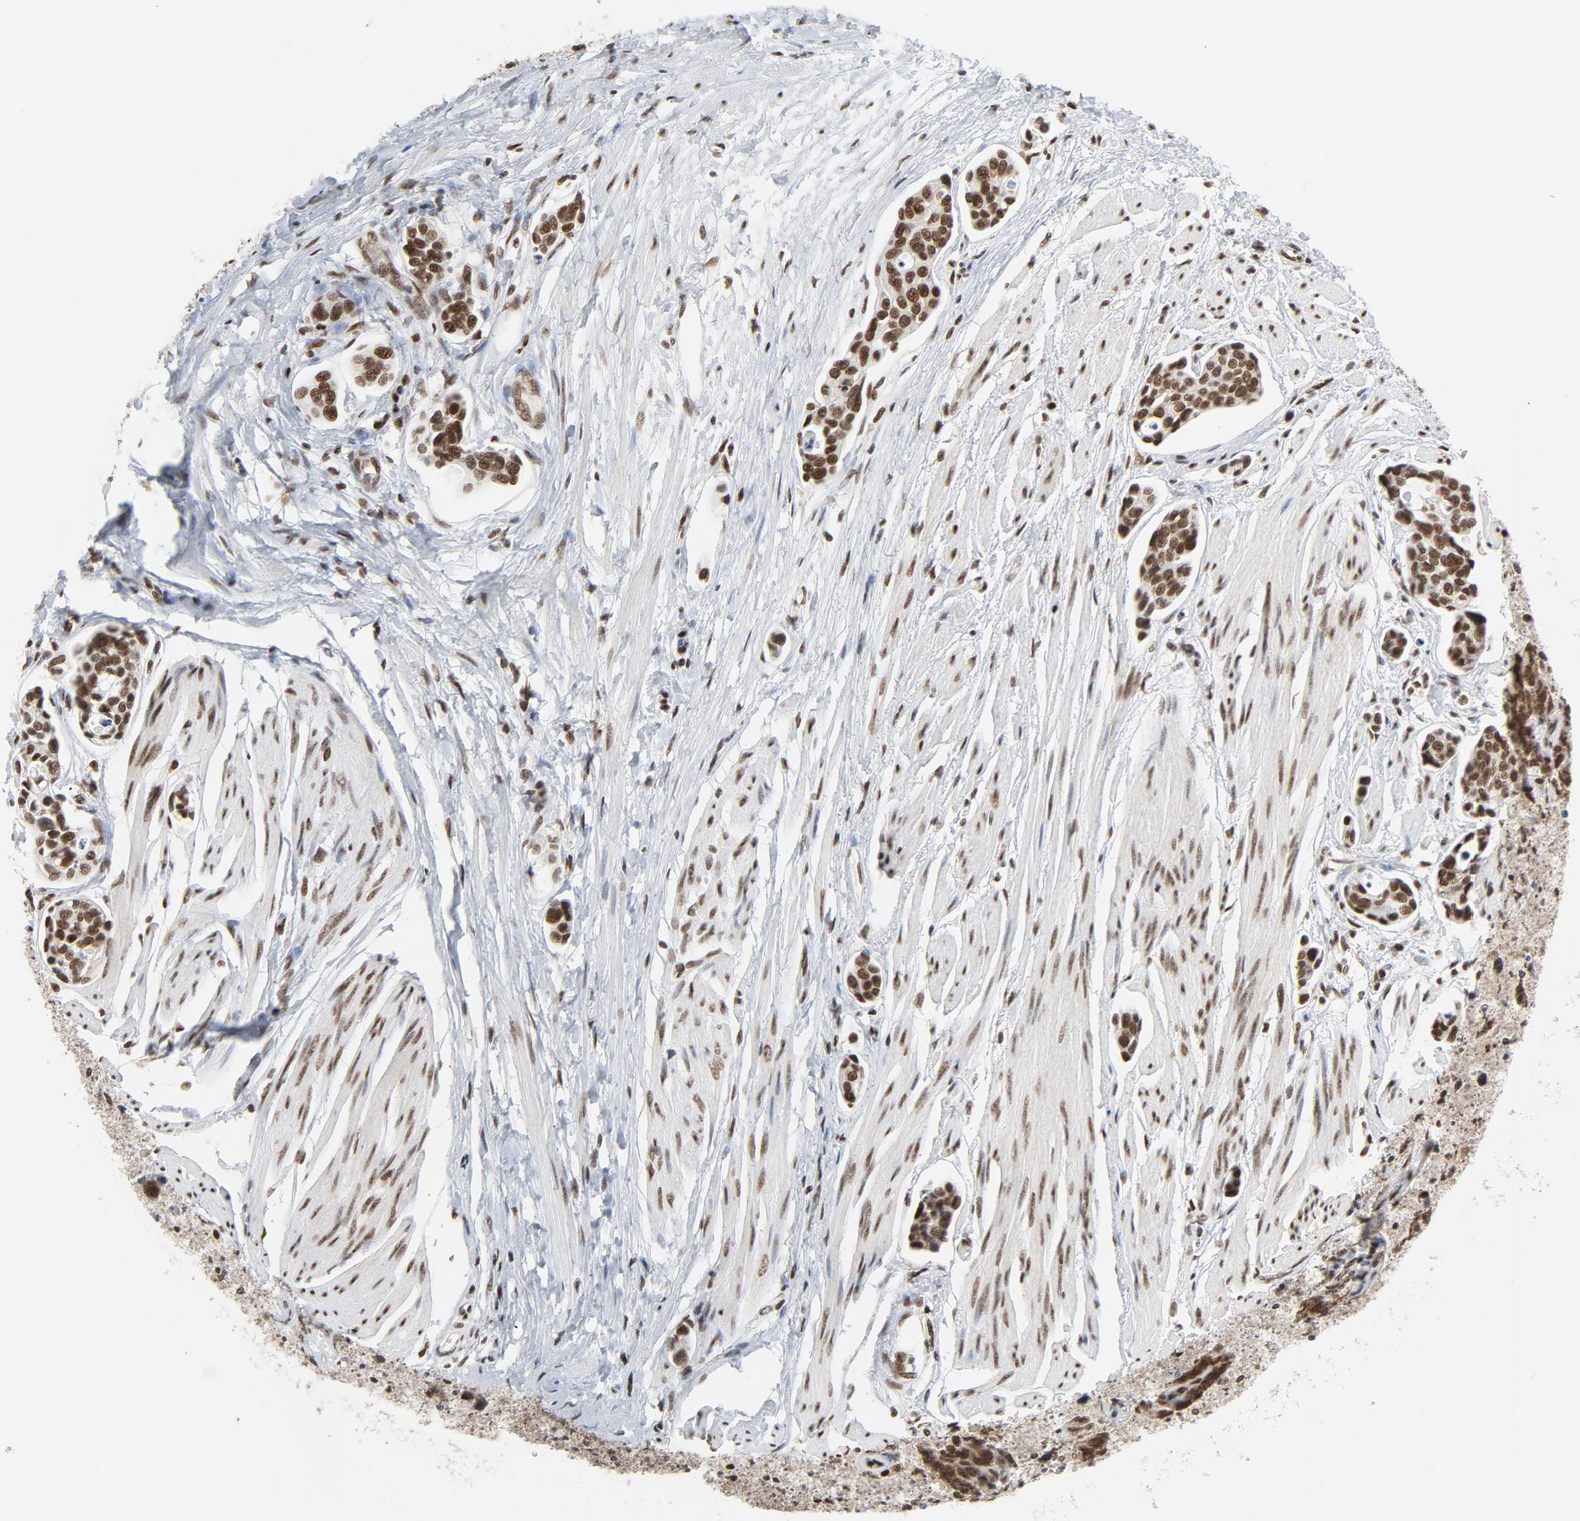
{"staining": {"intensity": "strong", "quantity": ">75%", "location": "nuclear"}, "tissue": "urothelial cancer", "cell_type": "Tumor cells", "image_type": "cancer", "snomed": [{"axis": "morphology", "description": "Urothelial carcinoma, High grade"}, {"axis": "topography", "description": "Urinary bladder"}], "caption": "High-magnification brightfield microscopy of urothelial carcinoma (high-grade) stained with DAB (brown) and counterstained with hematoxylin (blue). tumor cells exhibit strong nuclear expression is seen in about>75% of cells.", "gene": "ERCC1", "patient": {"sex": "male", "age": 78}}